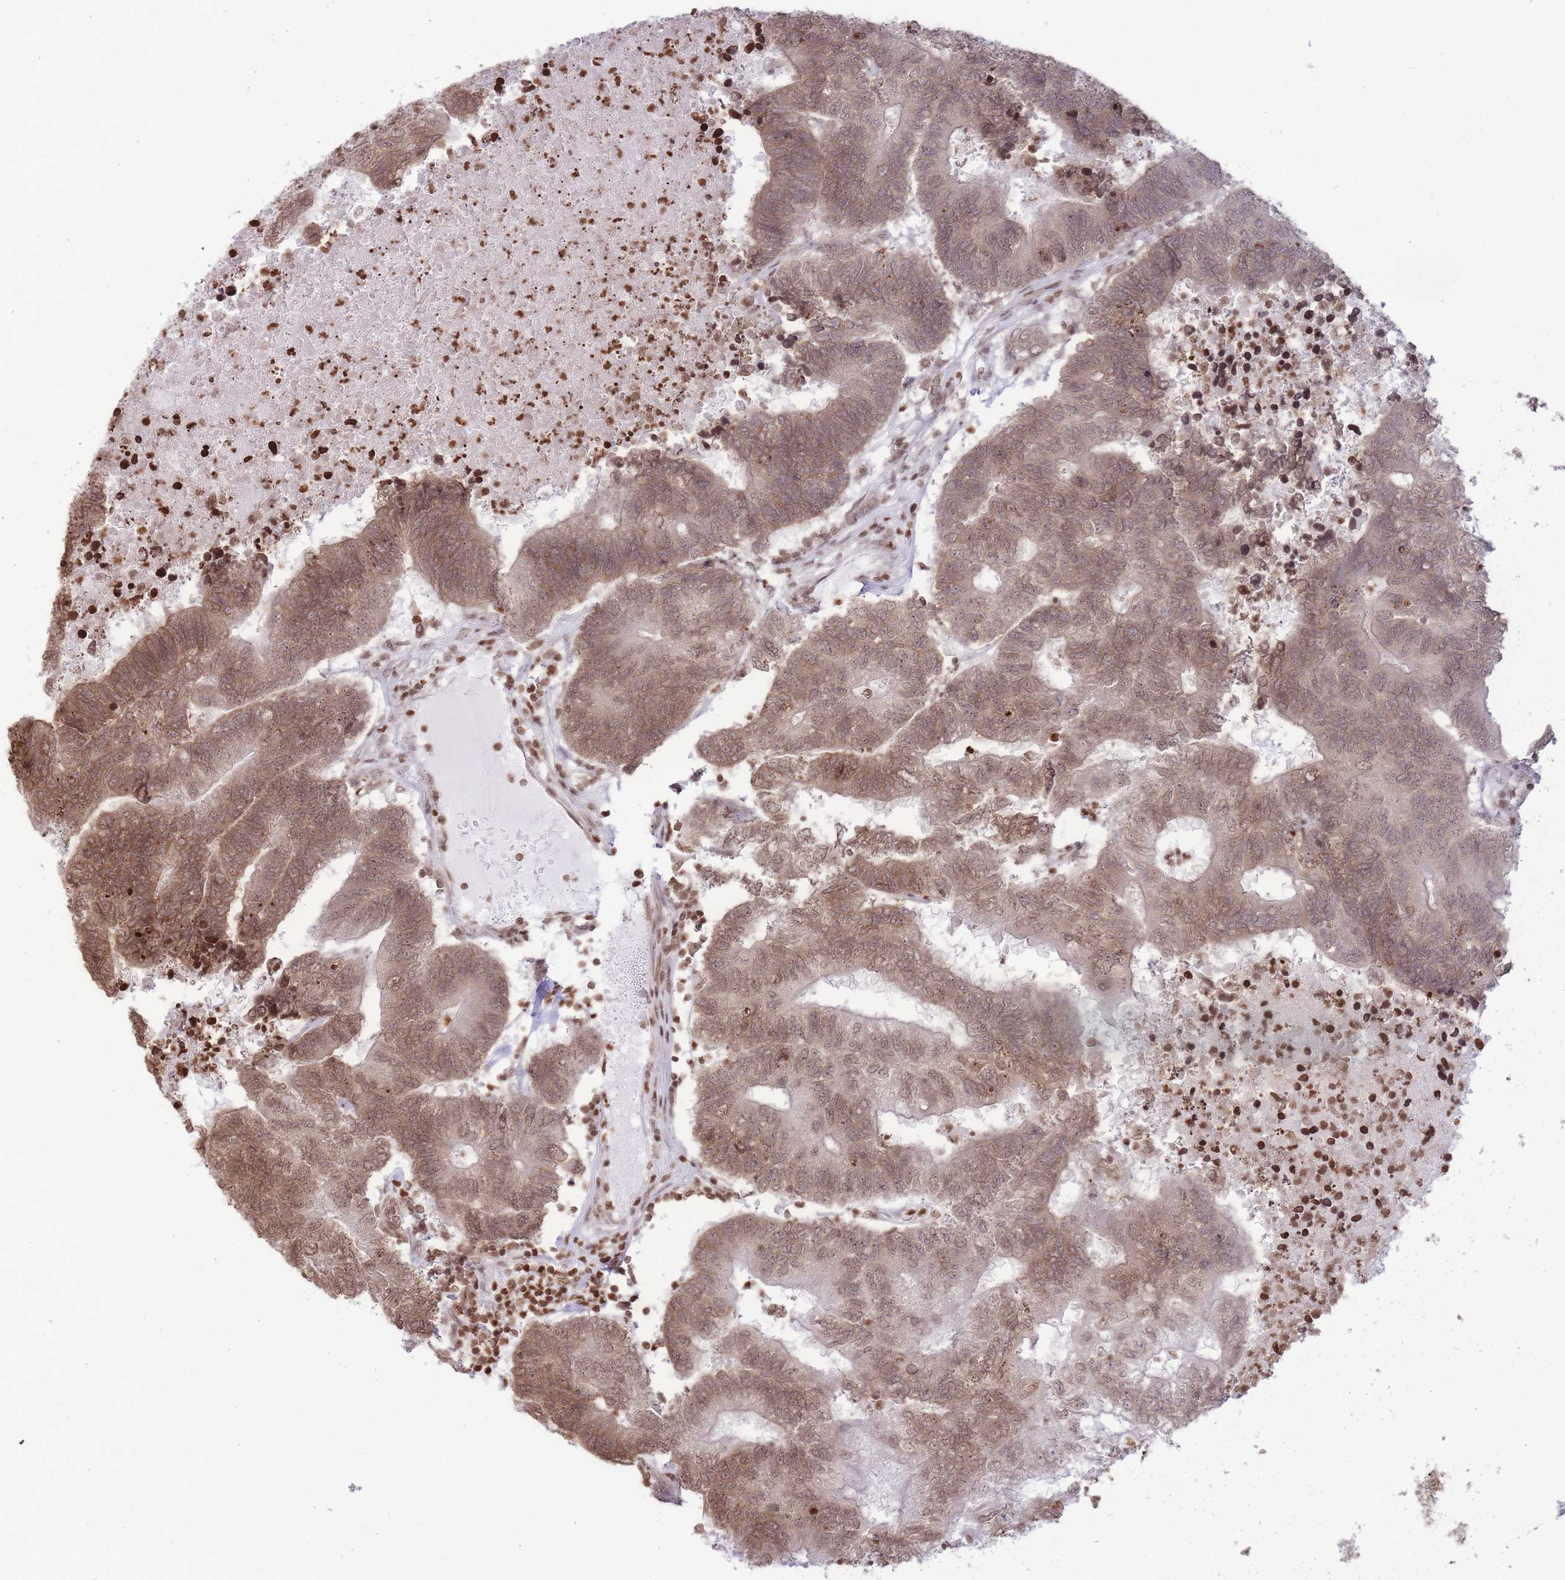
{"staining": {"intensity": "moderate", "quantity": ">75%", "location": "cytoplasmic/membranous,nuclear"}, "tissue": "colorectal cancer", "cell_type": "Tumor cells", "image_type": "cancer", "snomed": [{"axis": "morphology", "description": "Adenocarcinoma, NOS"}, {"axis": "topography", "description": "Colon"}], "caption": "Protein staining of colorectal cancer tissue exhibits moderate cytoplasmic/membranous and nuclear expression in about >75% of tumor cells. (DAB = brown stain, brightfield microscopy at high magnification).", "gene": "SHISAL1", "patient": {"sex": "female", "age": 48}}